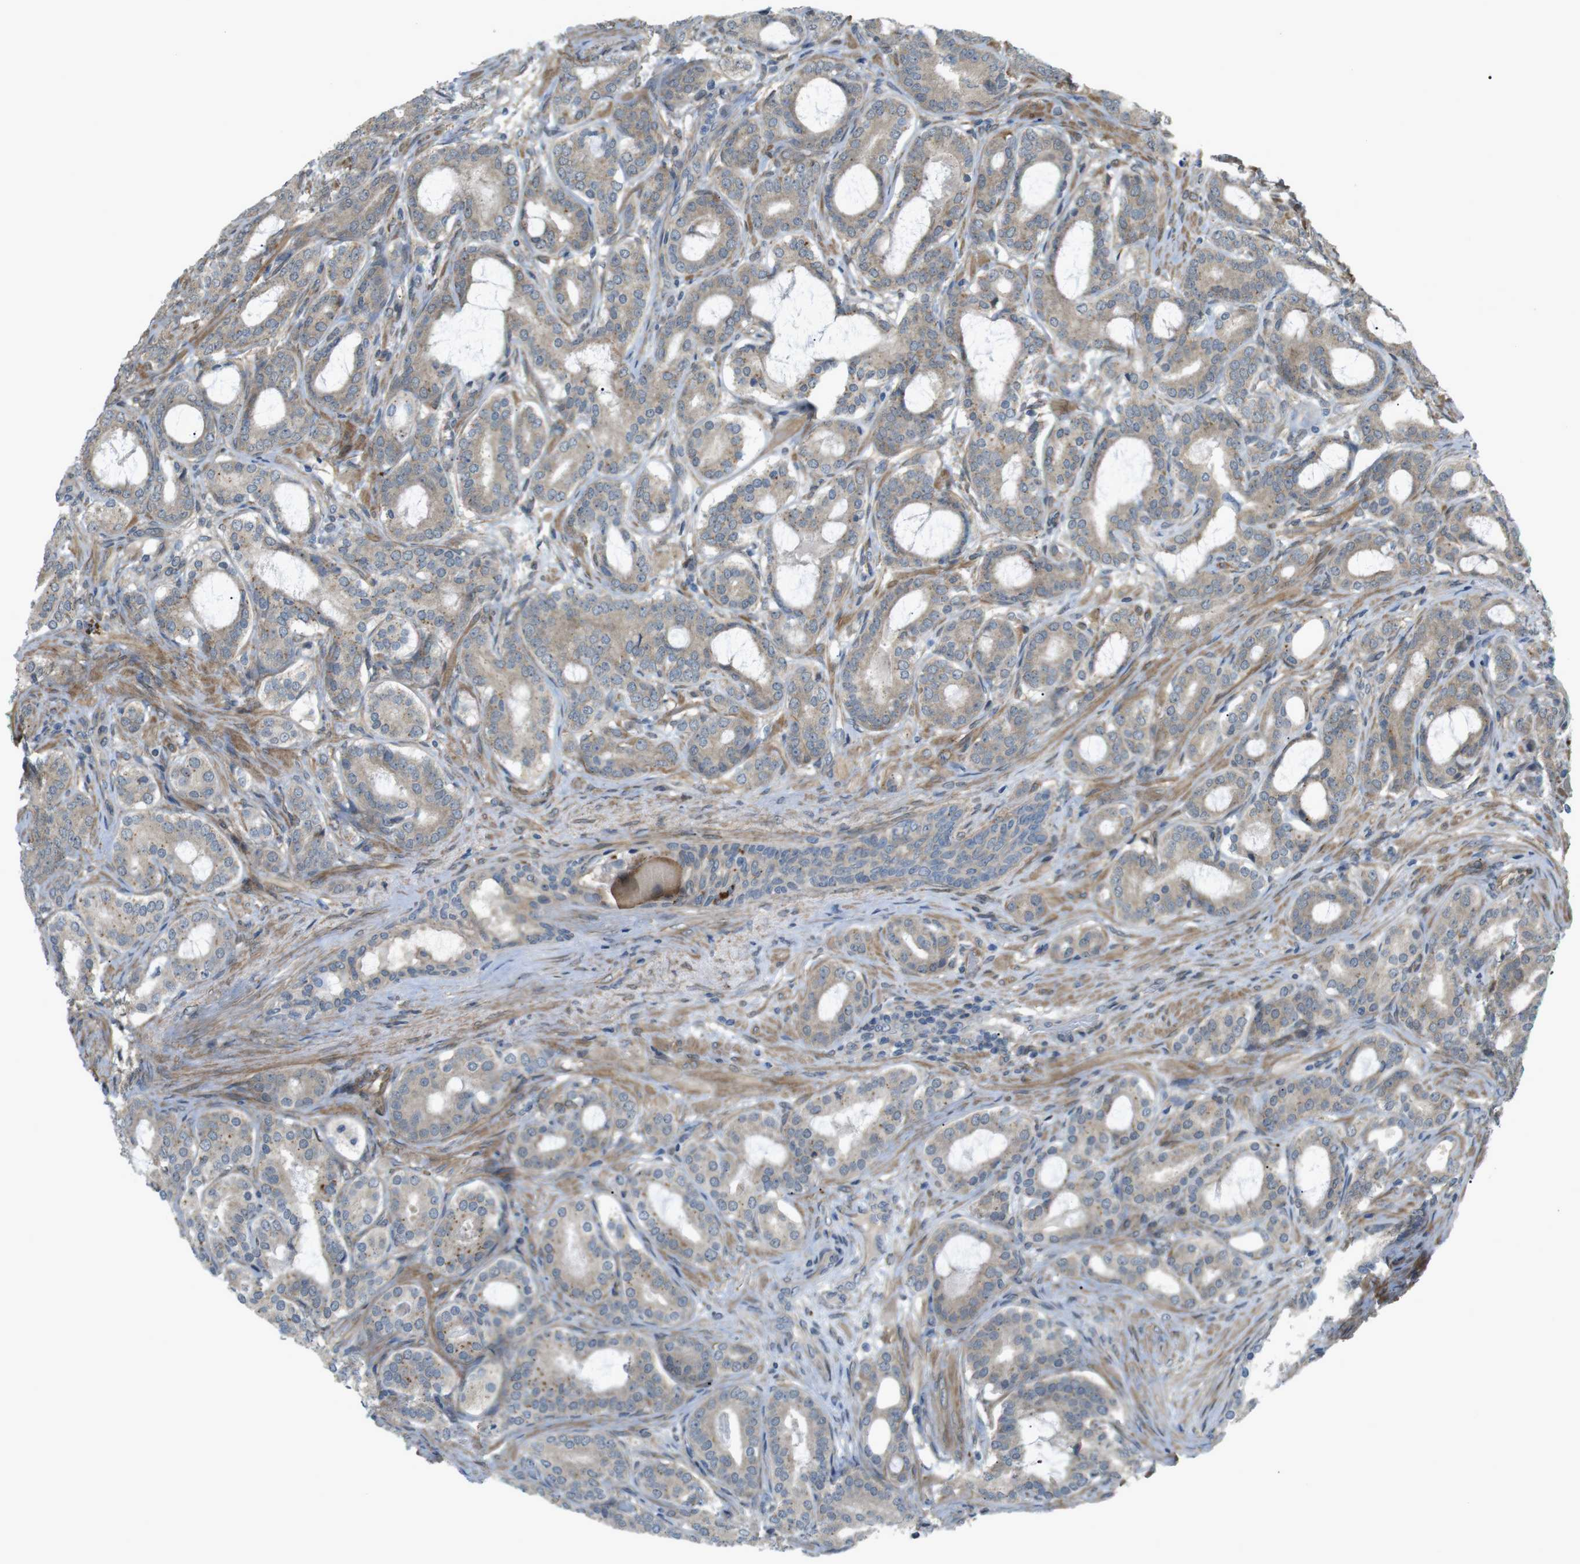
{"staining": {"intensity": "weak", "quantity": "25%-75%", "location": "cytoplasmic/membranous"}, "tissue": "prostate cancer", "cell_type": "Tumor cells", "image_type": "cancer", "snomed": [{"axis": "morphology", "description": "Adenocarcinoma, High grade"}, {"axis": "topography", "description": "Prostate"}], "caption": "Prostate cancer (high-grade adenocarcinoma) stained with a brown dye shows weak cytoplasmic/membranous positive positivity in about 25%-75% of tumor cells.", "gene": "KANK2", "patient": {"sex": "male", "age": 60}}